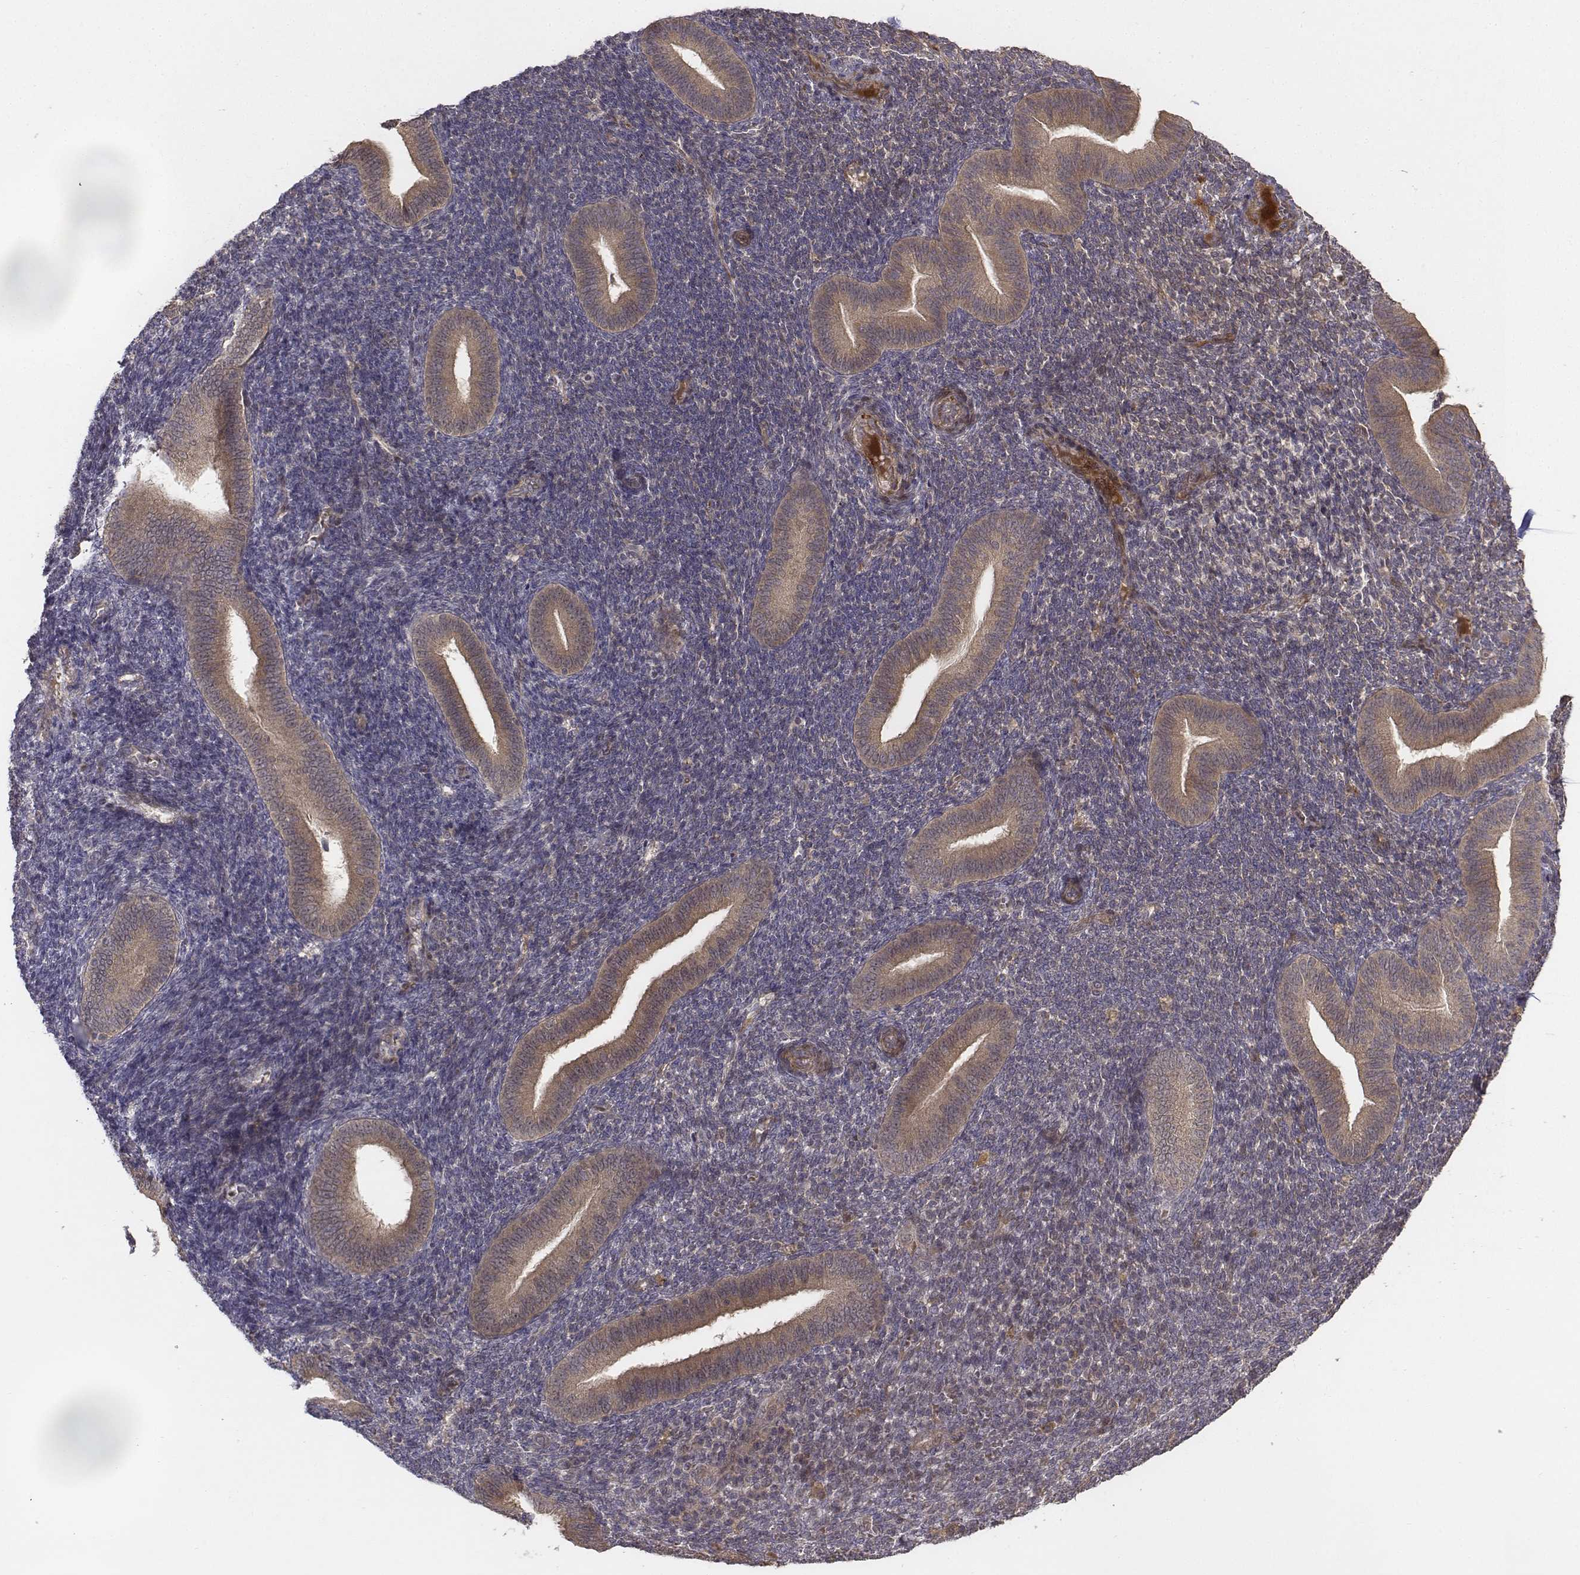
{"staining": {"intensity": "weak", "quantity": "<25%", "location": "cytoplasmic/membranous"}, "tissue": "endometrium", "cell_type": "Cells in endometrial stroma", "image_type": "normal", "snomed": [{"axis": "morphology", "description": "Normal tissue, NOS"}, {"axis": "topography", "description": "Endometrium"}], "caption": "The micrograph exhibits no staining of cells in endometrial stroma in benign endometrium. Brightfield microscopy of immunohistochemistry (IHC) stained with DAB (brown) and hematoxylin (blue), captured at high magnification.", "gene": "FBXO21", "patient": {"sex": "female", "age": 25}}